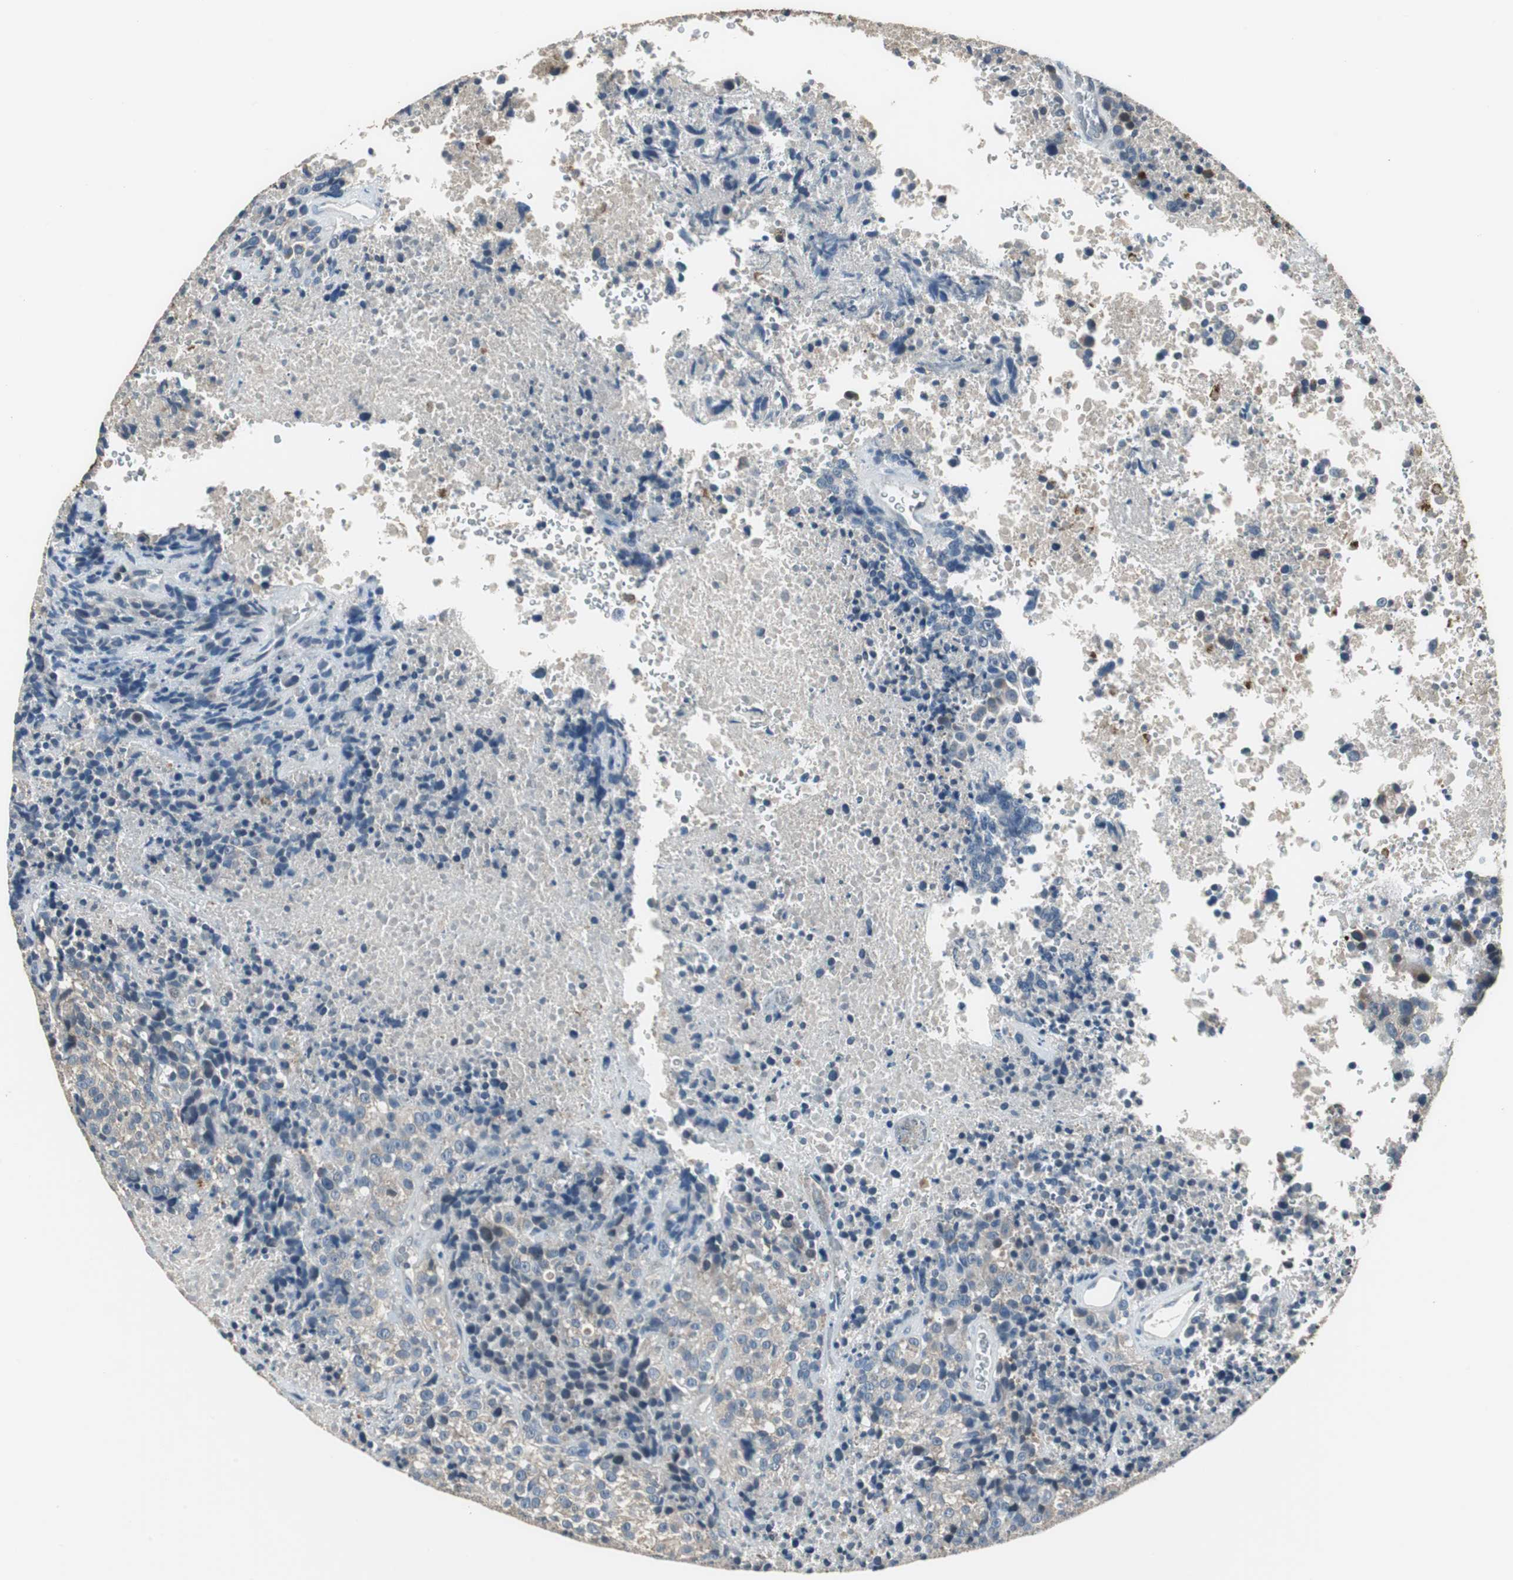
{"staining": {"intensity": "negative", "quantity": "none", "location": "none"}, "tissue": "melanoma", "cell_type": "Tumor cells", "image_type": "cancer", "snomed": [{"axis": "morphology", "description": "Malignant melanoma, Metastatic site"}, {"axis": "topography", "description": "Cerebral cortex"}], "caption": "High magnification brightfield microscopy of malignant melanoma (metastatic site) stained with DAB (3,3'-diaminobenzidine) (brown) and counterstained with hematoxylin (blue): tumor cells show no significant staining. (DAB (3,3'-diaminobenzidine) immunohistochemistry with hematoxylin counter stain).", "gene": "PI4KB", "patient": {"sex": "female", "age": 52}}